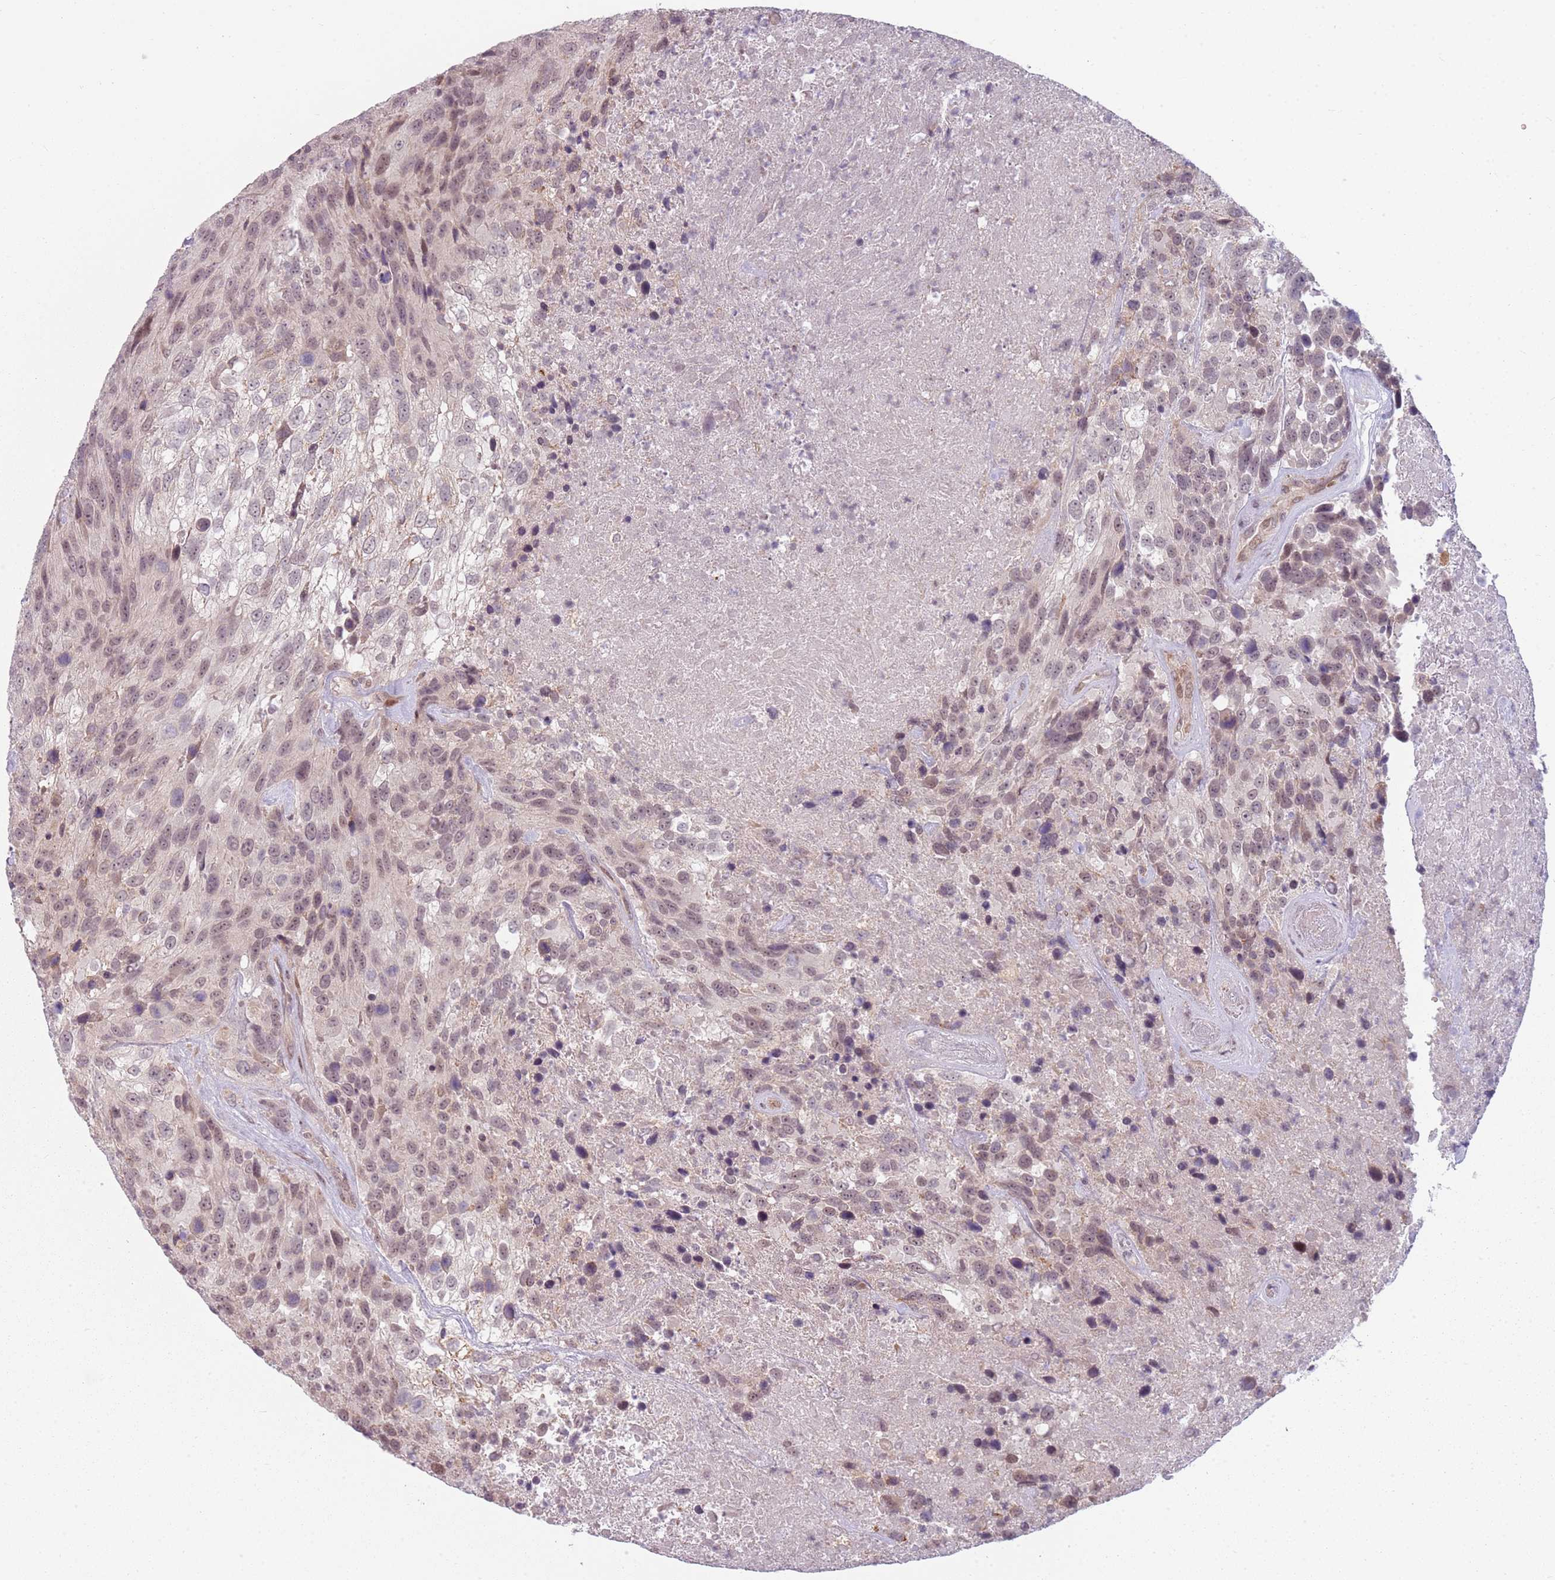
{"staining": {"intensity": "weak", "quantity": ">75%", "location": "nuclear"}, "tissue": "urothelial cancer", "cell_type": "Tumor cells", "image_type": "cancer", "snomed": [{"axis": "morphology", "description": "Urothelial carcinoma, High grade"}, {"axis": "topography", "description": "Urinary bladder"}], "caption": "Brown immunohistochemical staining in human urothelial cancer demonstrates weak nuclear positivity in approximately >75% of tumor cells.", "gene": "ADGRG1", "patient": {"sex": "female", "age": 70}}